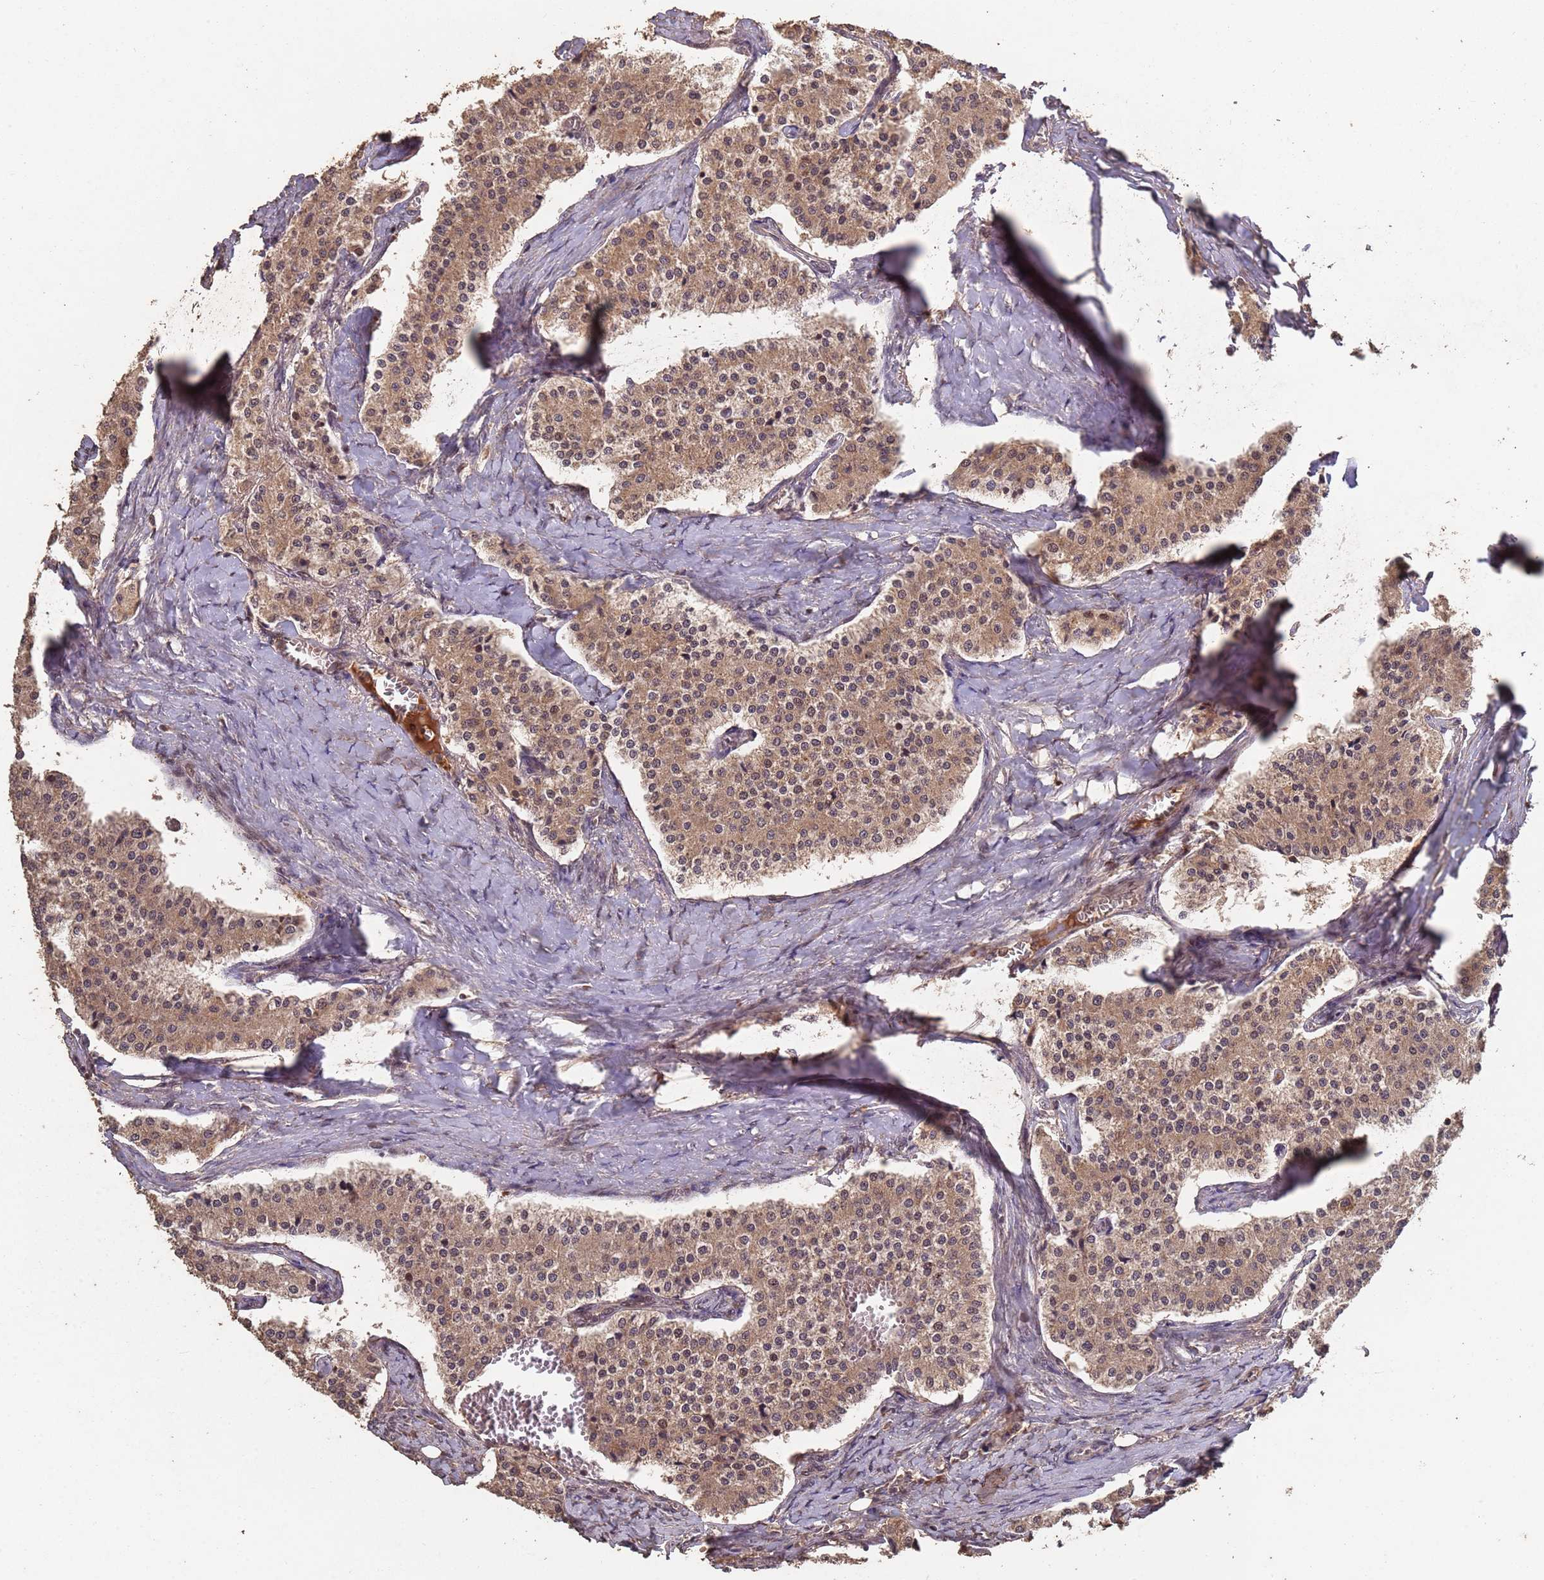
{"staining": {"intensity": "moderate", "quantity": ">75%", "location": "cytoplasmic/membranous,nuclear"}, "tissue": "carcinoid", "cell_type": "Tumor cells", "image_type": "cancer", "snomed": [{"axis": "morphology", "description": "Carcinoid, malignant, NOS"}, {"axis": "topography", "description": "Colon"}], "caption": "Approximately >75% of tumor cells in carcinoid display moderate cytoplasmic/membranous and nuclear protein expression as visualized by brown immunohistochemical staining.", "gene": "FRAT1", "patient": {"sex": "female", "age": 52}}